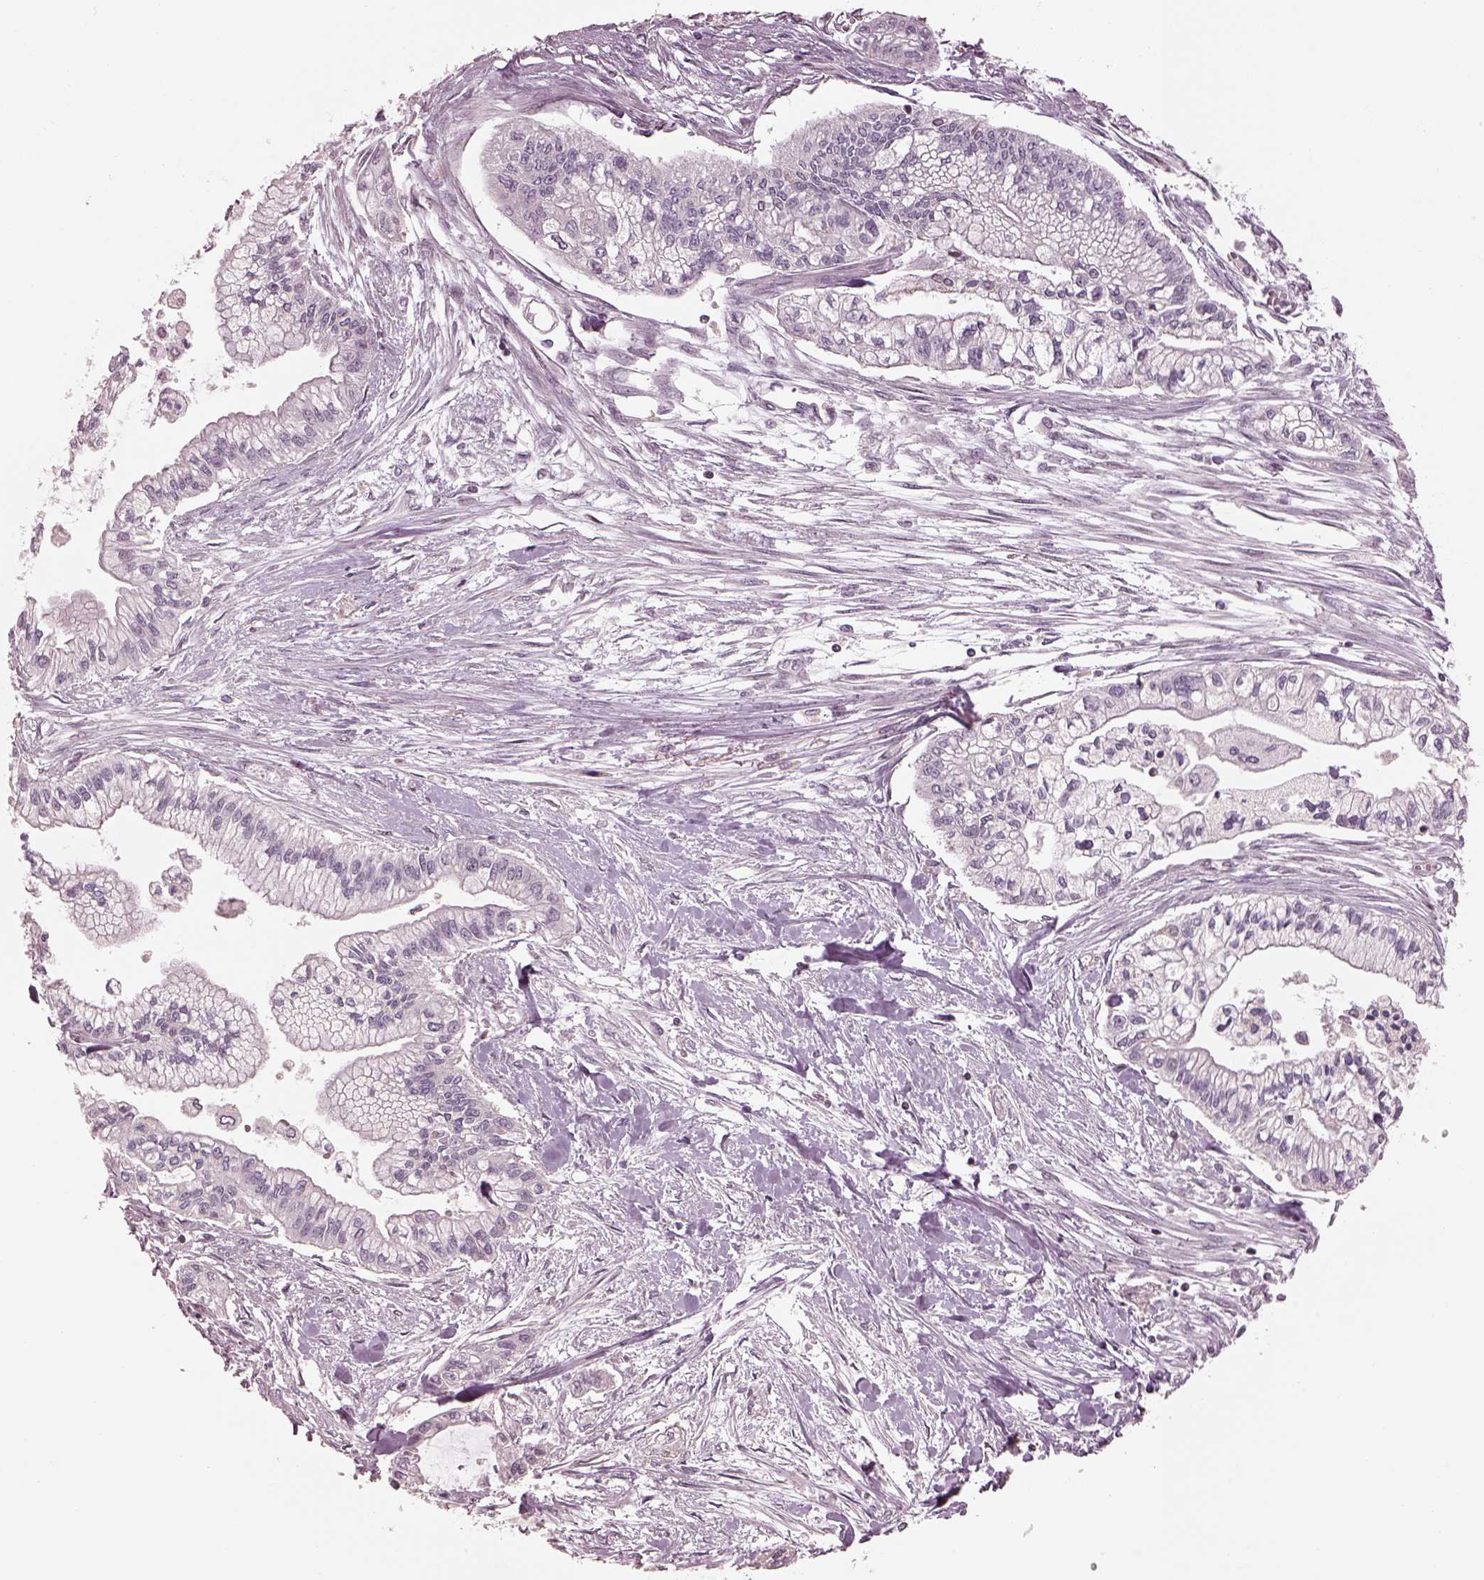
{"staining": {"intensity": "negative", "quantity": "none", "location": "none"}, "tissue": "pancreatic cancer", "cell_type": "Tumor cells", "image_type": "cancer", "snomed": [{"axis": "morphology", "description": "Adenocarcinoma, NOS"}, {"axis": "topography", "description": "Pancreas"}], "caption": "Tumor cells are negative for brown protein staining in pancreatic adenocarcinoma. (Stains: DAB (3,3'-diaminobenzidine) IHC with hematoxylin counter stain, Microscopy: brightfield microscopy at high magnification).", "gene": "TLX3", "patient": {"sex": "male", "age": 54}}